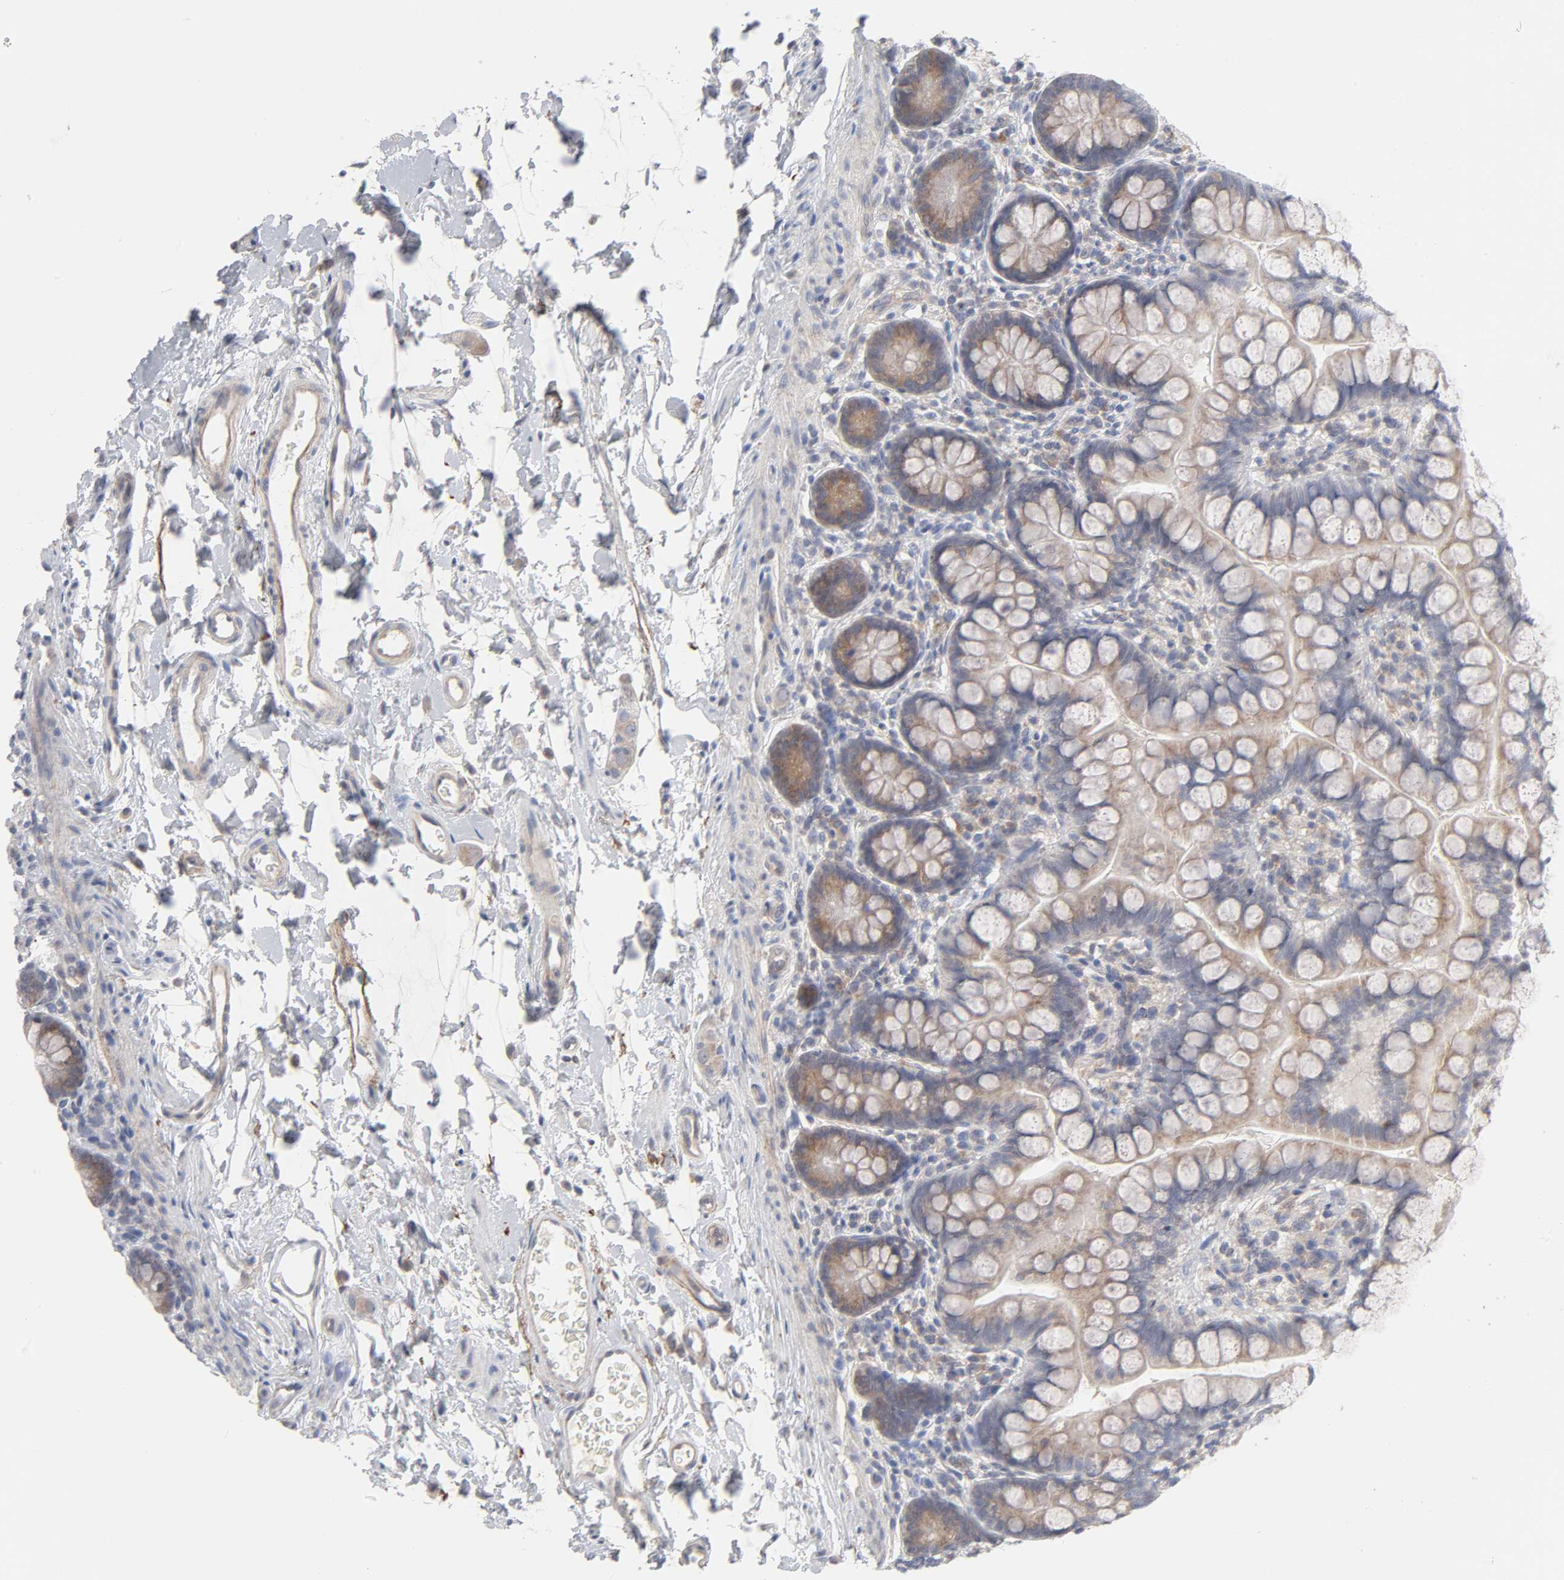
{"staining": {"intensity": "weak", "quantity": ">75%", "location": "cytoplasmic/membranous"}, "tissue": "small intestine", "cell_type": "Glandular cells", "image_type": "normal", "snomed": [{"axis": "morphology", "description": "Normal tissue, NOS"}, {"axis": "topography", "description": "Small intestine"}], "caption": "Immunohistochemistry (DAB (3,3'-diaminobenzidine)) staining of unremarkable human small intestine exhibits weak cytoplasmic/membranous protein expression in approximately >75% of glandular cells.", "gene": "IL4R", "patient": {"sex": "female", "age": 58}}